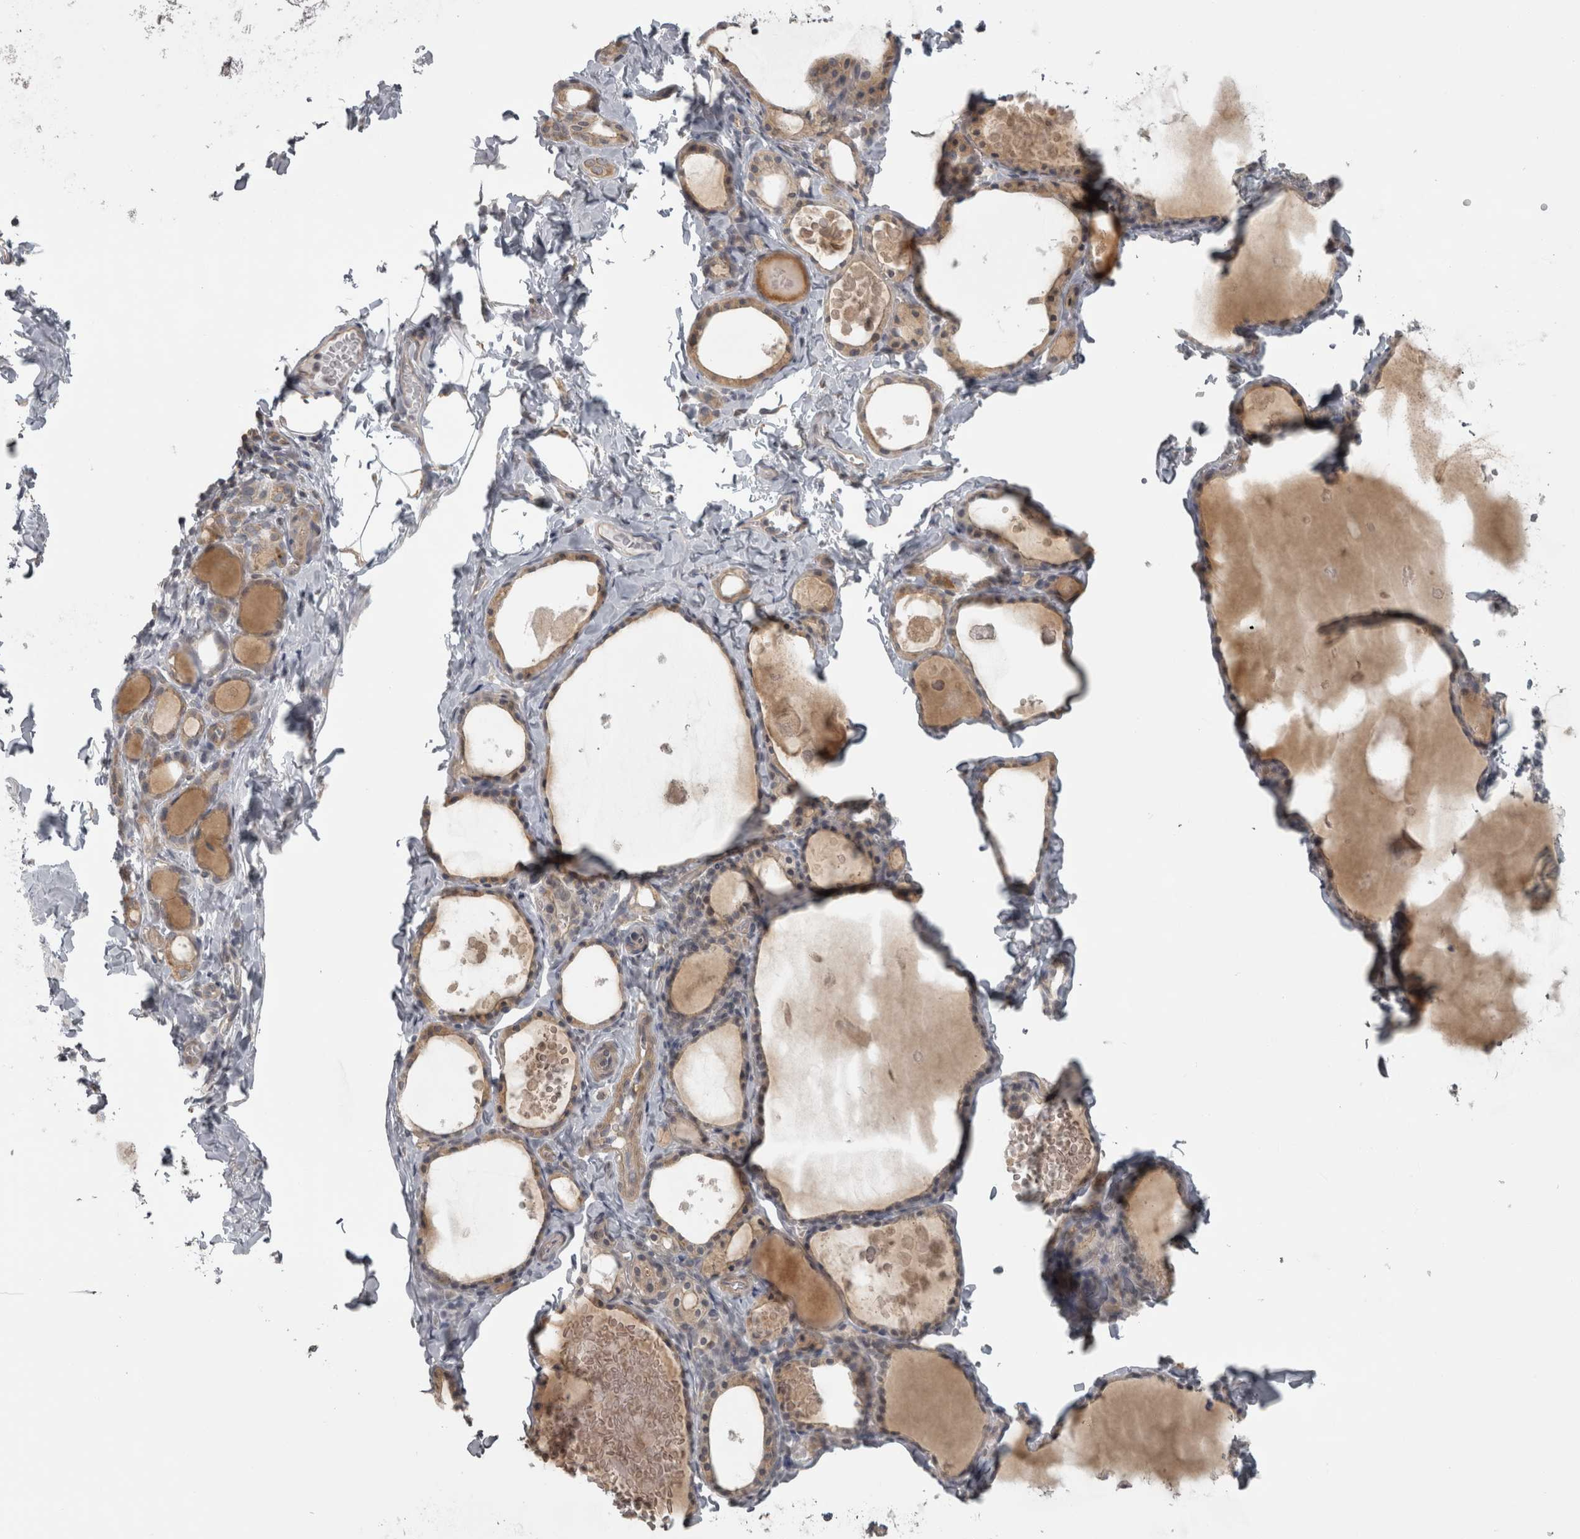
{"staining": {"intensity": "weak", "quantity": "25%-75%", "location": "cytoplasmic/membranous"}, "tissue": "thyroid gland", "cell_type": "Glandular cells", "image_type": "normal", "snomed": [{"axis": "morphology", "description": "Normal tissue, NOS"}, {"axis": "topography", "description": "Thyroid gland"}], "caption": "IHC of normal human thyroid gland displays low levels of weak cytoplasmic/membranous expression in about 25%-75% of glandular cells.", "gene": "PPP1R12B", "patient": {"sex": "male", "age": 56}}